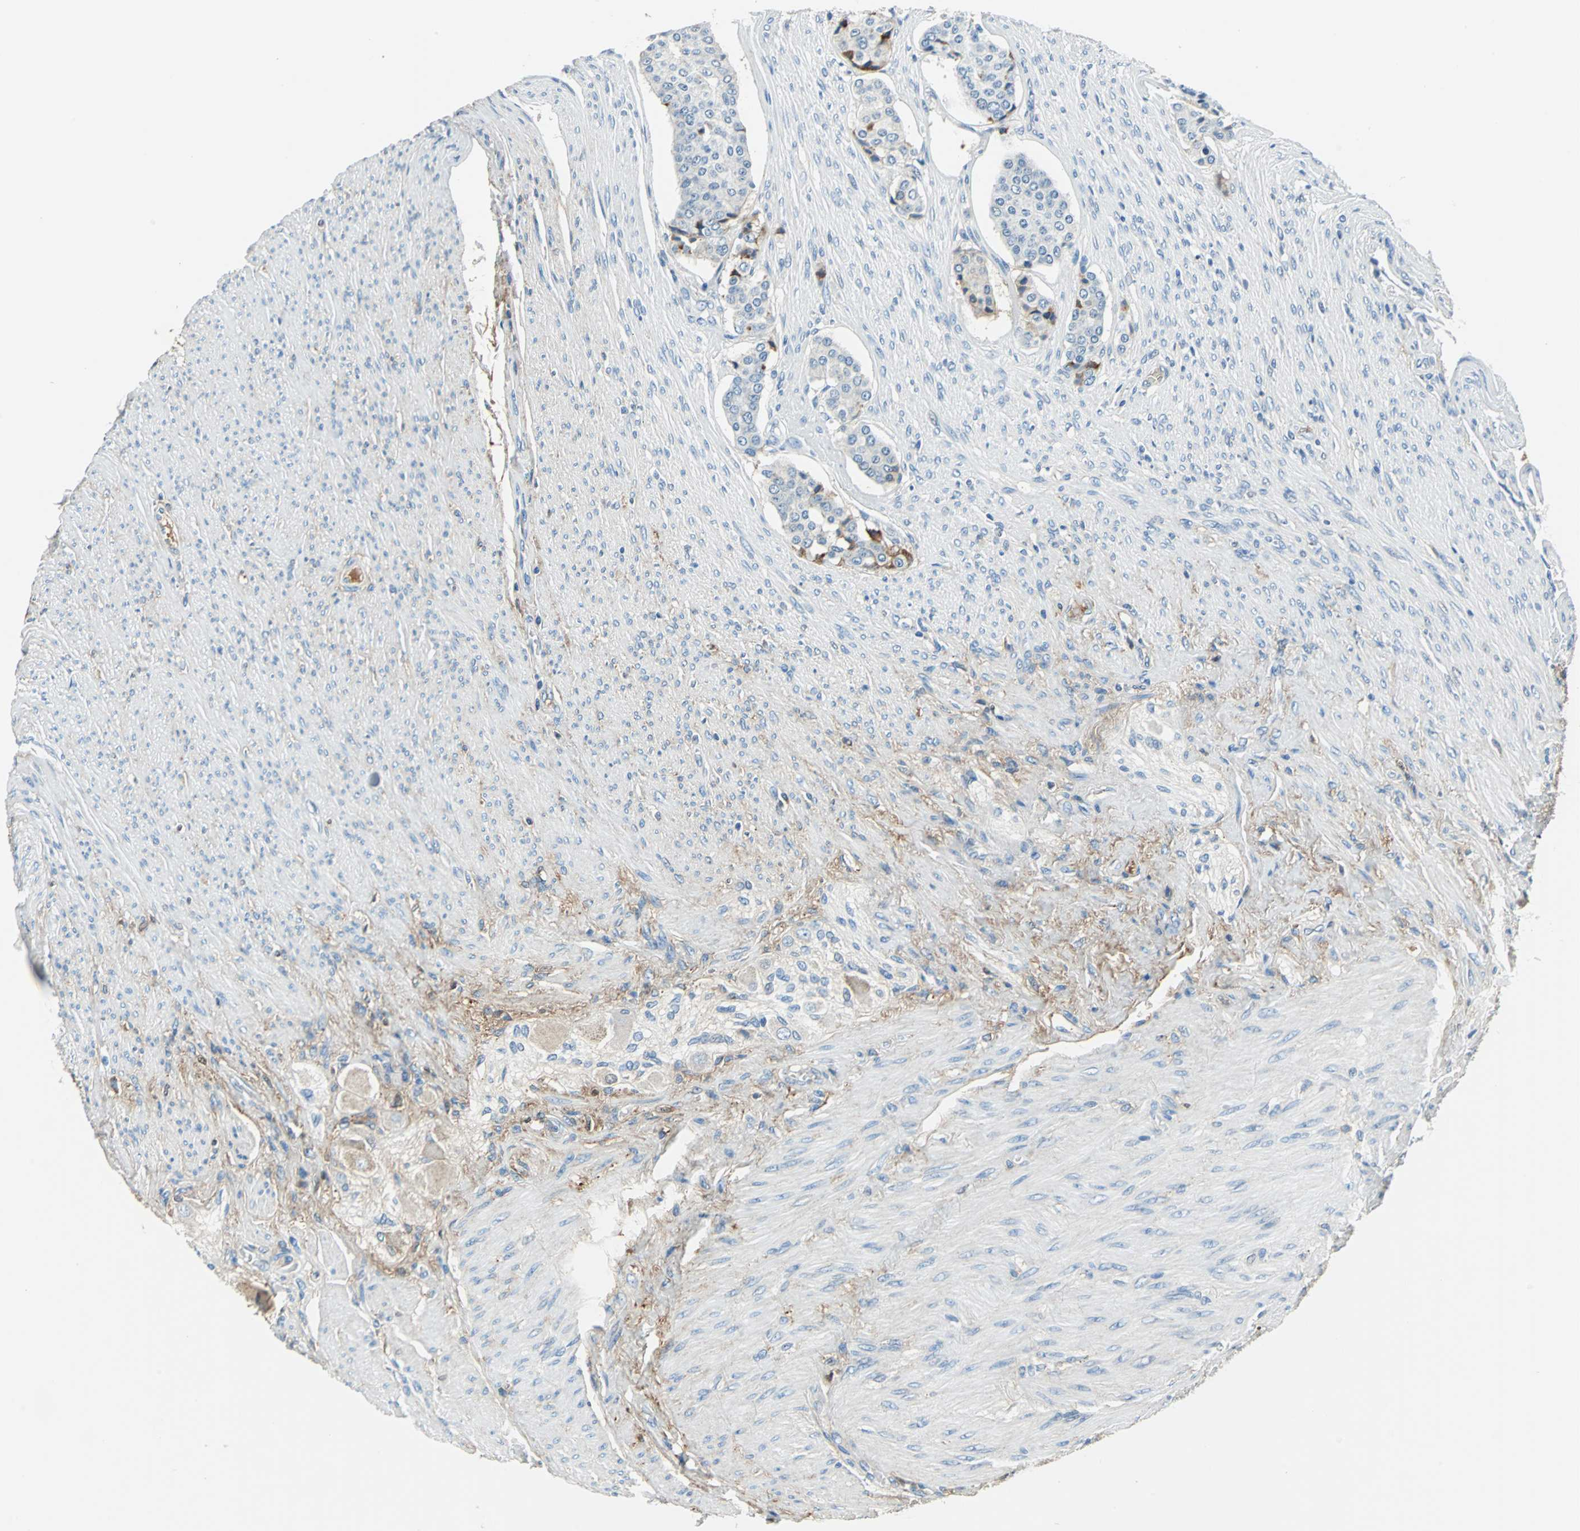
{"staining": {"intensity": "moderate", "quantity": "<25%", "location": "cytoplasmic/membranous"}, "tissue": "carcinoid", "cell_type": "Tumor cells", "image_type": "cancer", "snomed": [{"axis": "morphology", "description": "Carcinoid, malignant, NOS"}, {"axis": "topography", "description": "Colon"}], "caption": "This photomicrograph reveals immunohistochemistry (IHC) staining of carcinoid, with low moderate cytoplasmic/membranous expression in approximately <25% of tumor cells.", "gene": "ALB", "patient": {"sex": "female", "age": 61}}